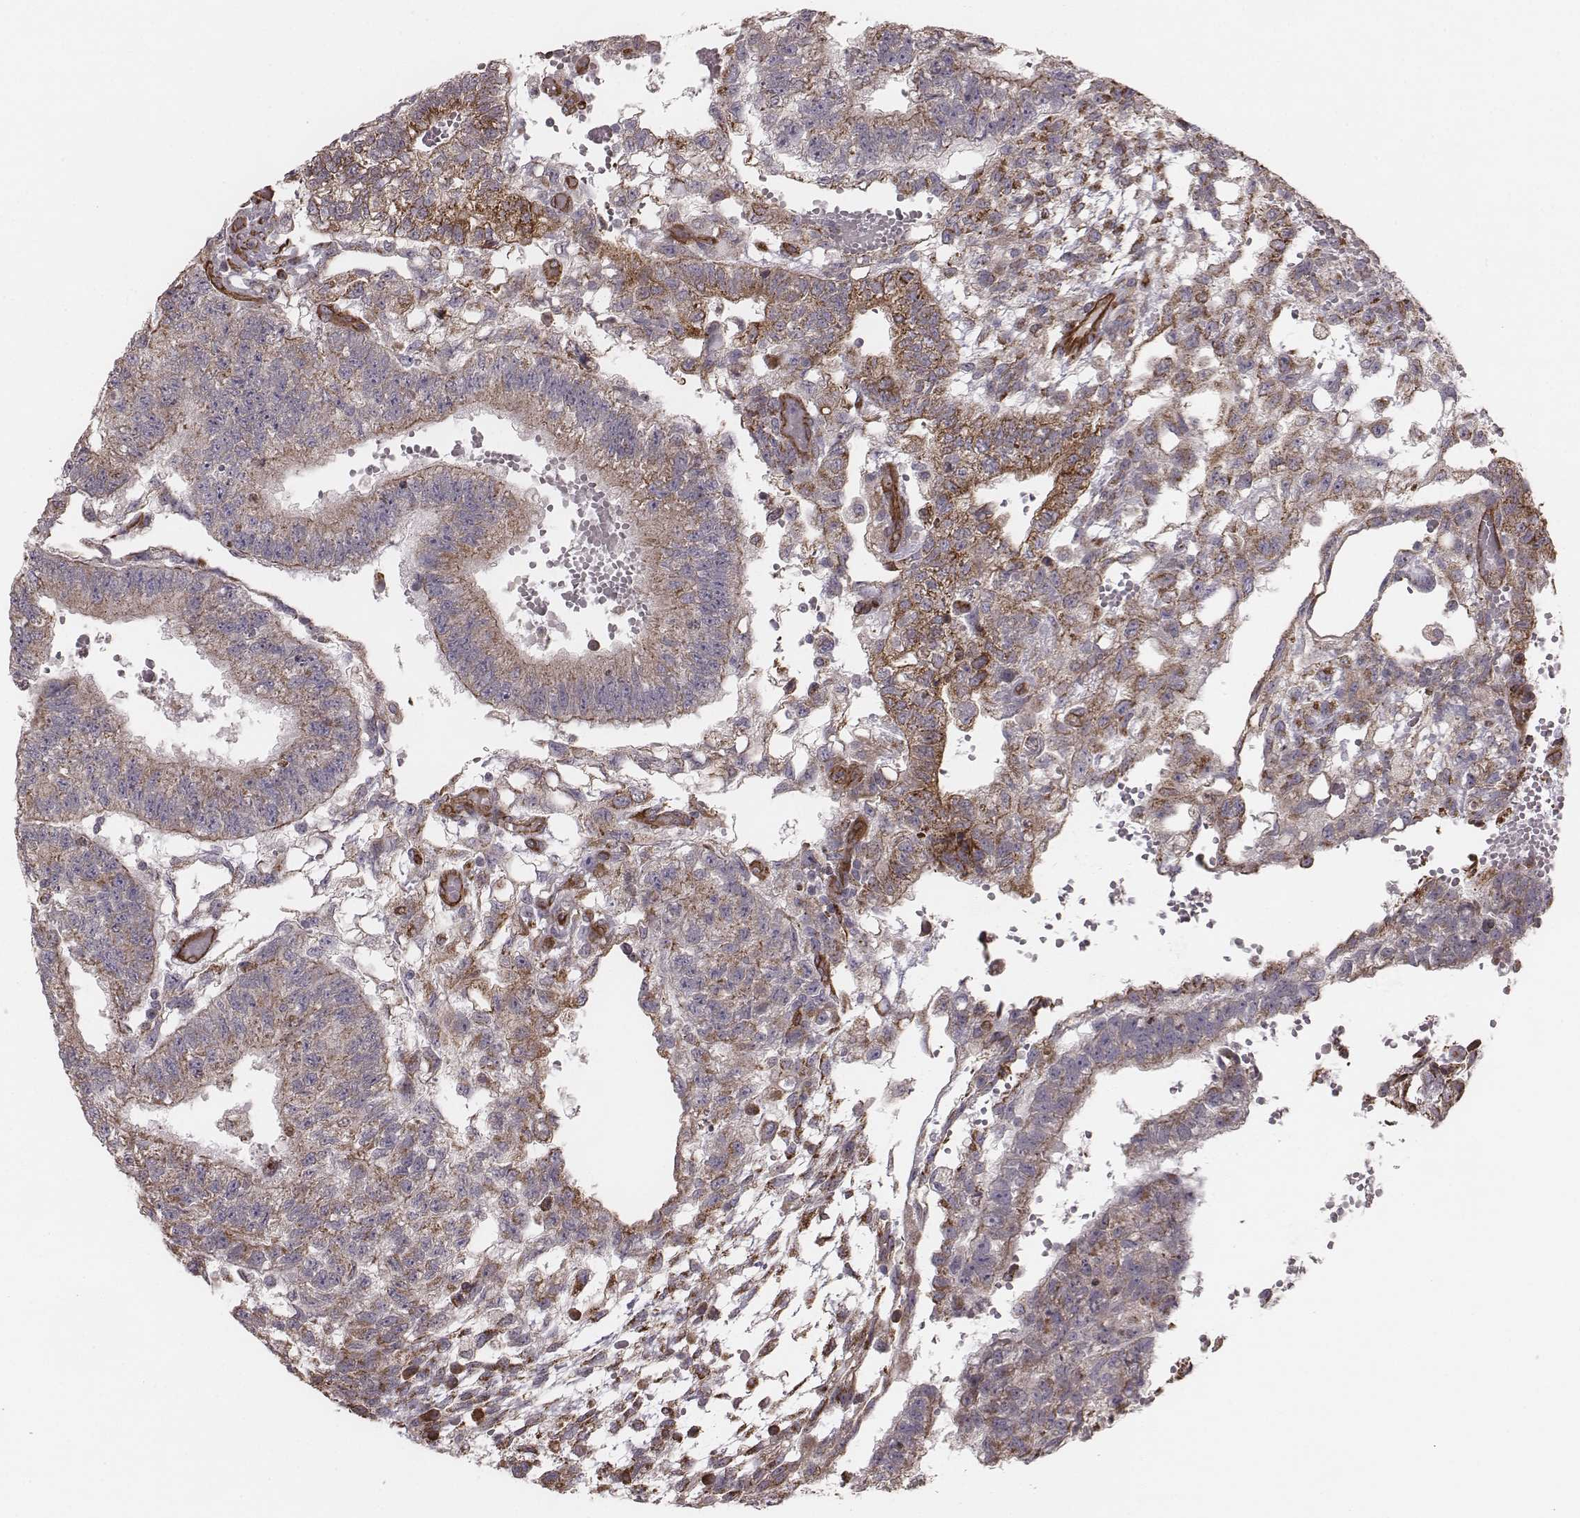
{"staining": {"intensity": "moderate", "quantity": "25%-75%", "location": "cytoplasmic/membranous"}, "tissue": "testis cancer", "cell_type": "Tumor cells", "image_type": "cancer", "snomed": [{"axis": "morphology", "description": "Carcinoma, Embryonal, NOS"}, {"axis": "topography", "description": "Testis"}], "caption": "Immunohistochemical staining of human testis embryonal carcinoma shows medium levels of moderate cytoplasmic/membranous protein expression in approximately 25%-75% of tumor cells.", "gene": "PALMD", "patient": {"sex": "male", "age": 32}}